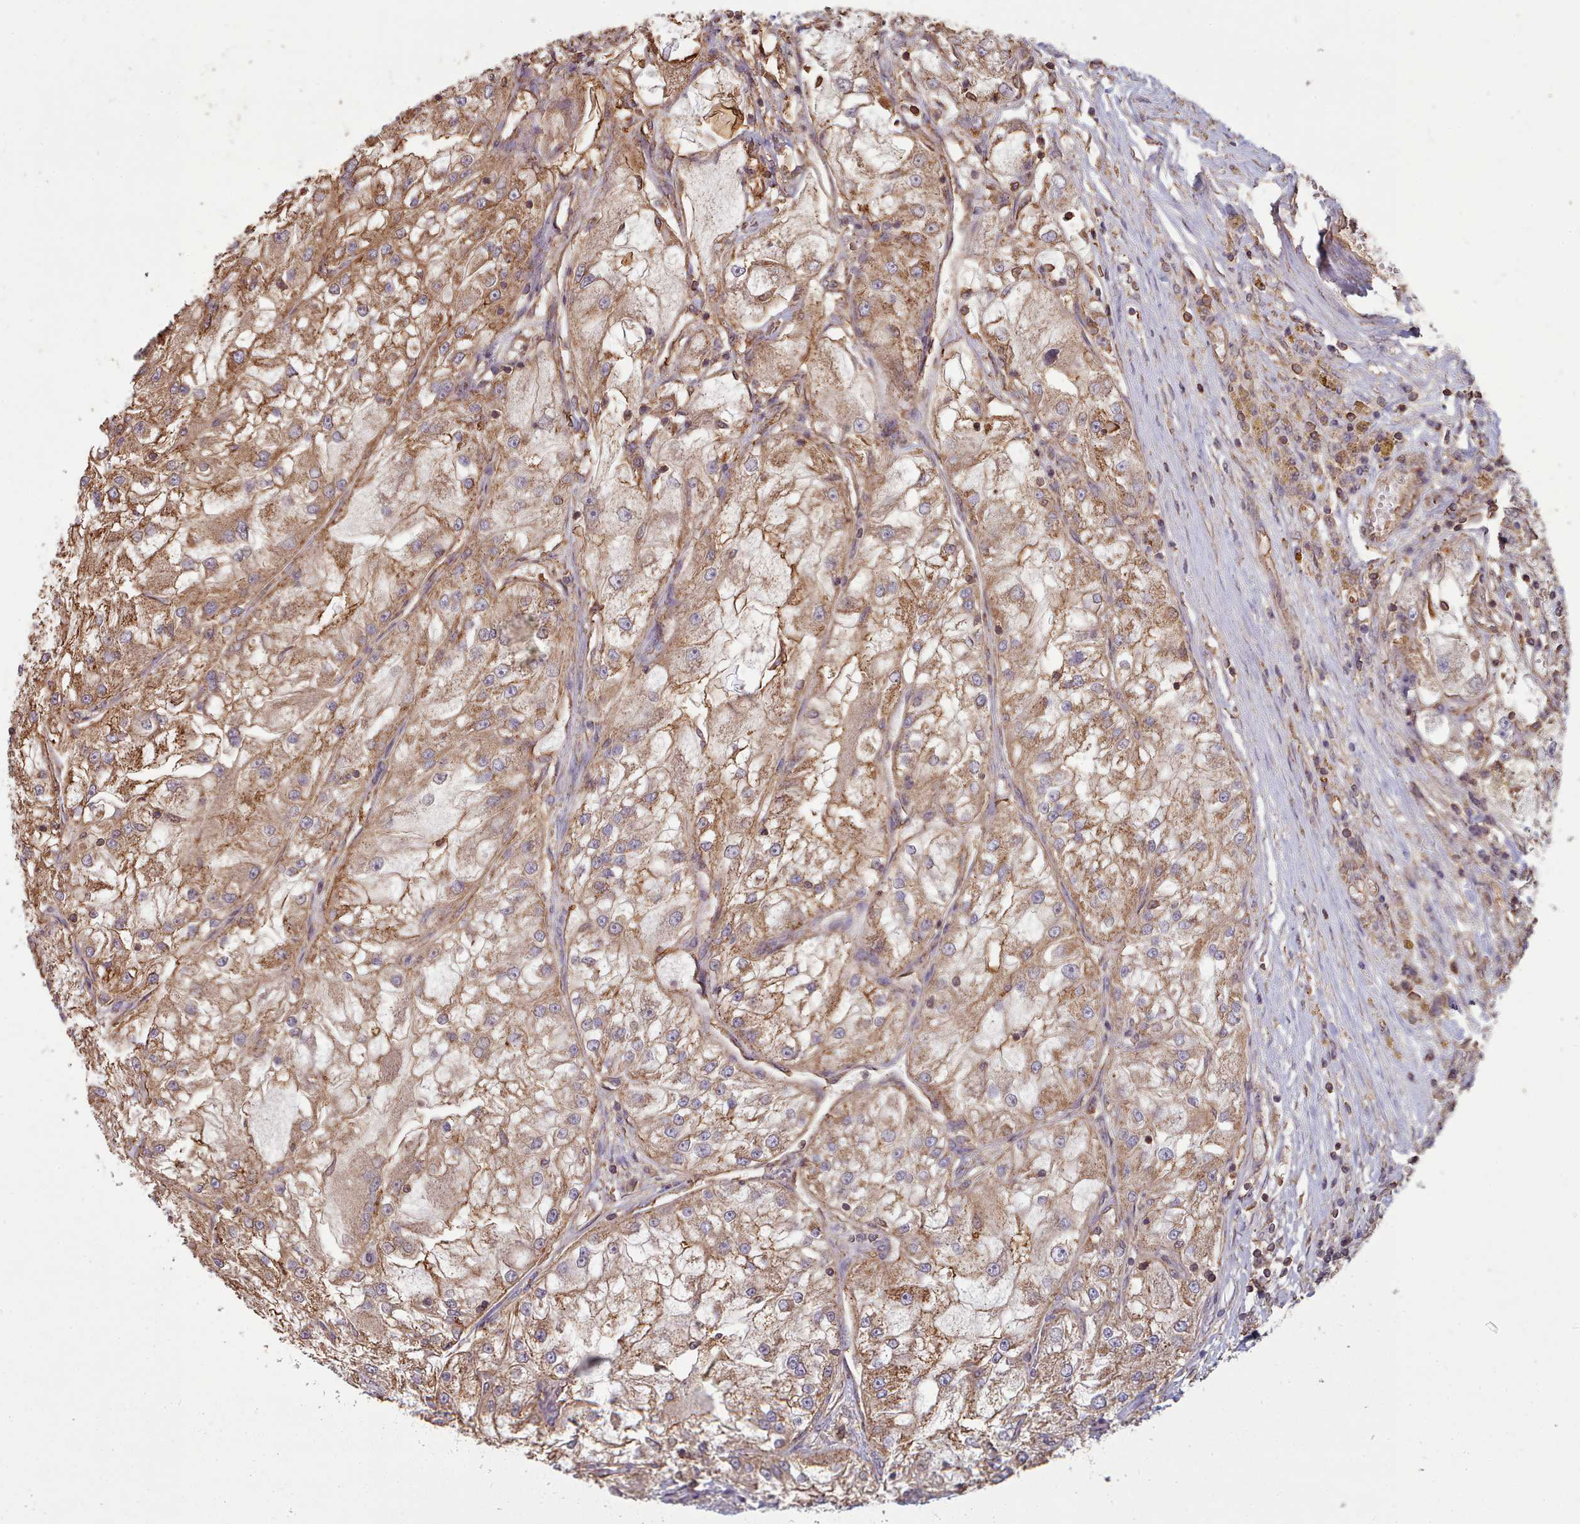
{"staining": {"intensity": "moderate", "quantity": ">75%", "location": "cytoplasmic/membranous"}, "tissue": "renal cancer", "cell_type": "Tumor cells", "image_type": "cancer", "snomed": [{"axis": "morphology", "description": "Adenocarcinoma, NOS"}, {"axis": "topography", "description": "Kidney"}], "caption": "Protein expression analysis of renal cancer (adenocarcinoma) exhibits moderate cytoplasmic/membranous staining in approximately >75% of tumor cells. Nuclei are stained in blue.", "gene": "METRN", "patient": {"sex": "female", "age": 72}}